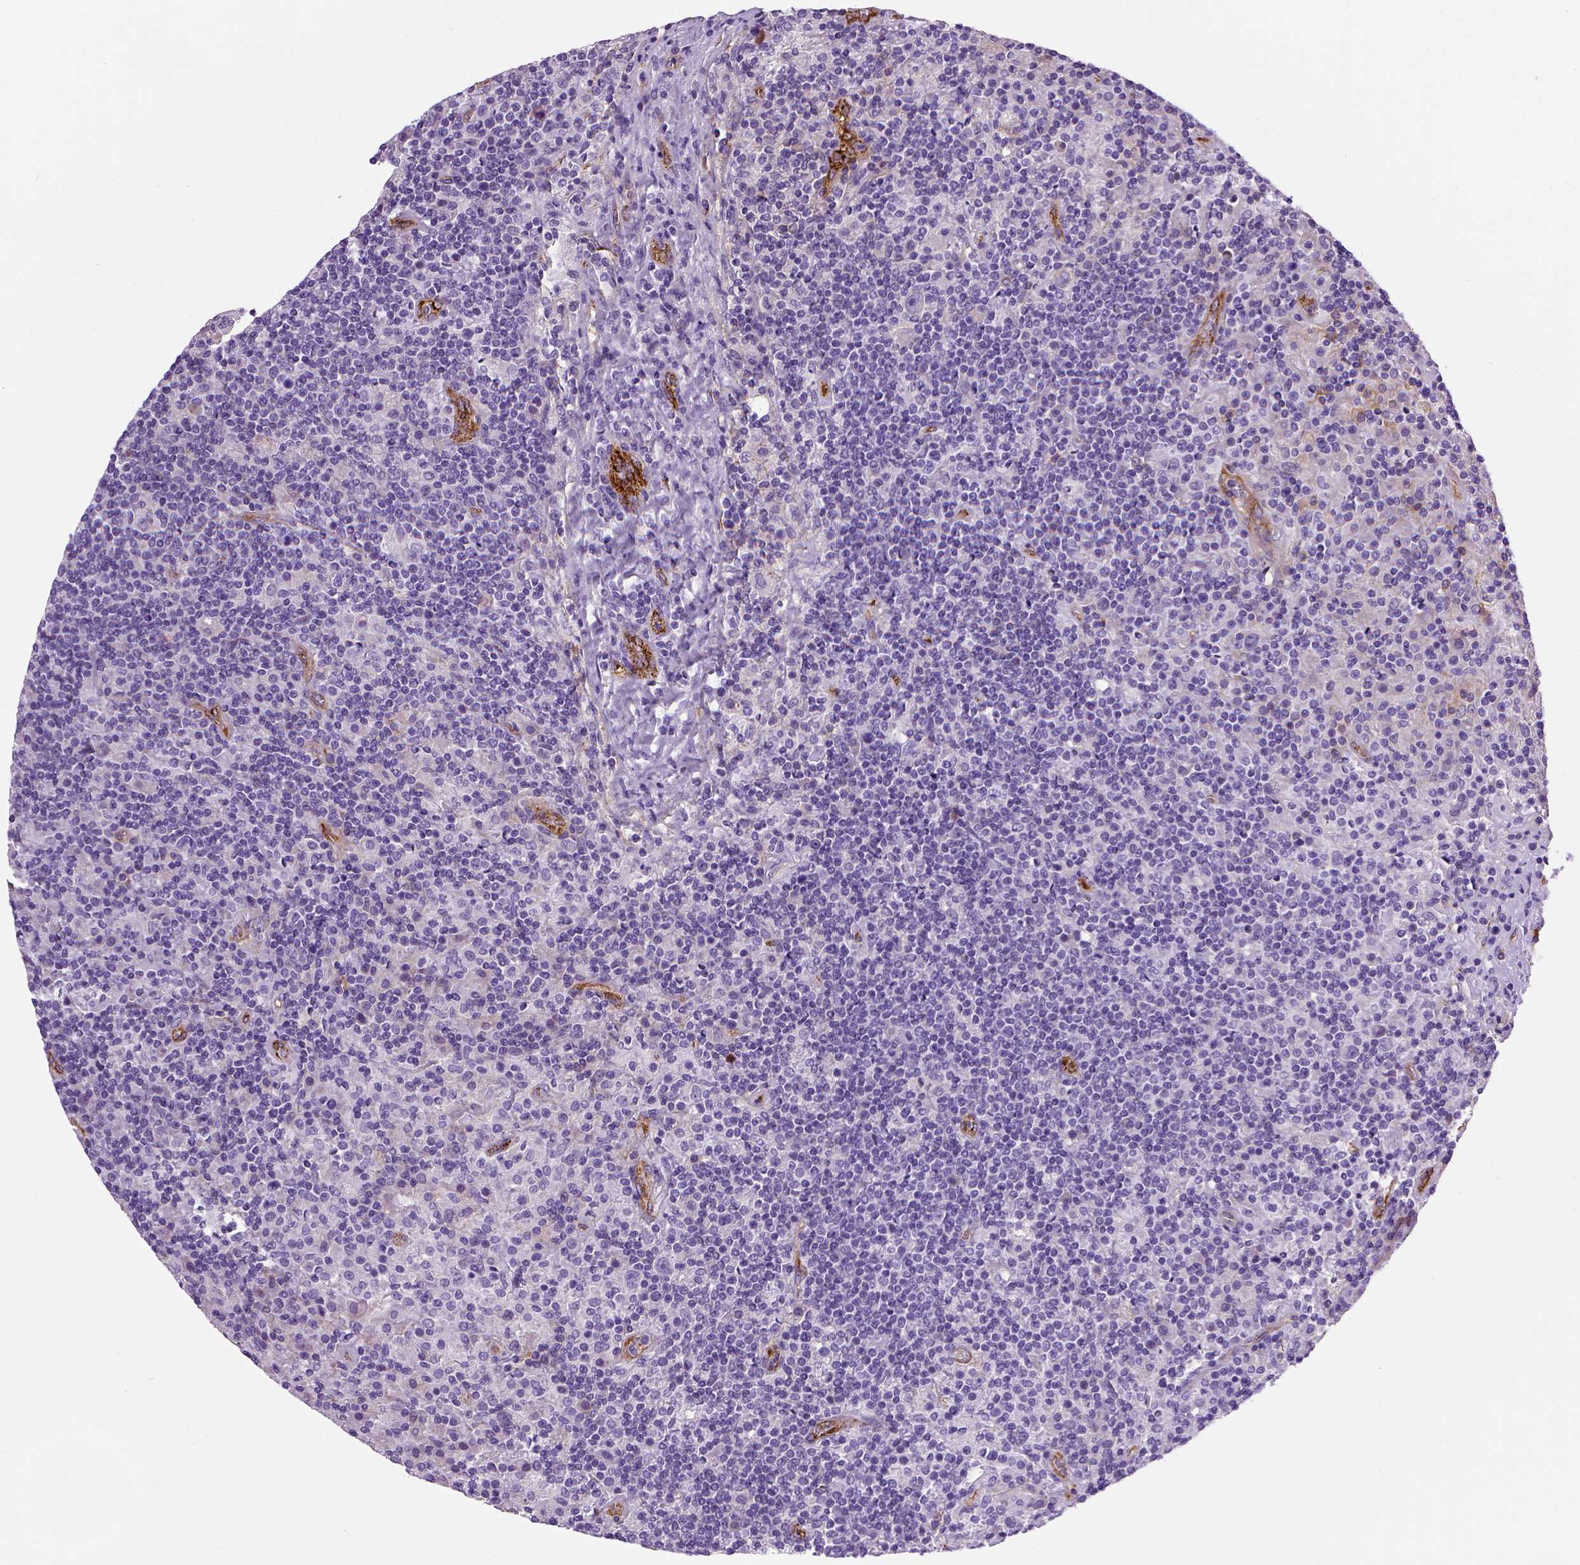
{"staining": {"intensity": "negative", "quantity": "none", "location": "none"}, "tissue": "lymphoma", "cell_type": "Tumor cells", "image_type": "cancer", "snomed": [{"axis": "morphology", "description": "Hodgkin's disease, NOS"}, {"axis": "topography", "description": "Lymph node"}], "caption": "The histopathology image exhibits no staining of tumor cells in lymphoma.", "gene": "VWF", "patient": {"sex": "male", "age": 70}}